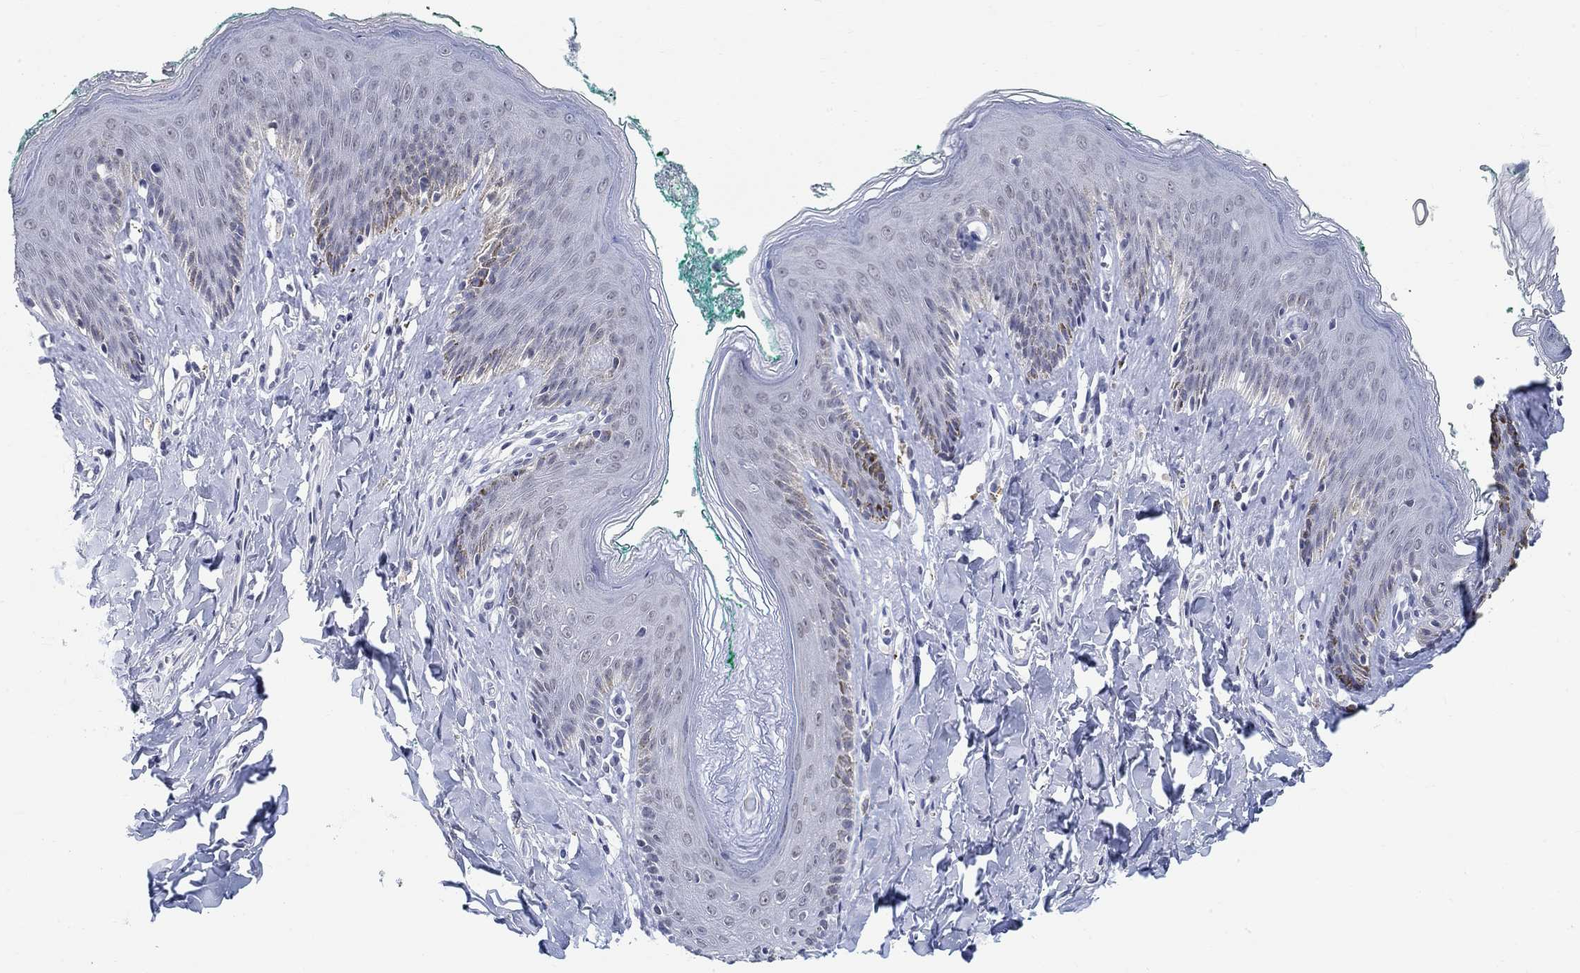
{"staining": {"intensity": "negative", "quantity": "none", "location": "none"}, "tissue": "skin", "cell_type": "Epidermal cells", "image_type": "normal", "snomed": [{"axis": "morphology", "description": "Normal tissue, NOS"}, {"axis": "topography", "description": "Vulva"}], "caption": "Immunohistochemistry micrograph of benign skin stained for a protein (brown), which displays no positivity in epidermal cells. (DAB (3,3'-diaminobenzidine) immunohistochemistry (IHC) with hematoxylin counter stain).", "gene": "ANKS1B", "patient": {"sex": "female", "age": 66}}